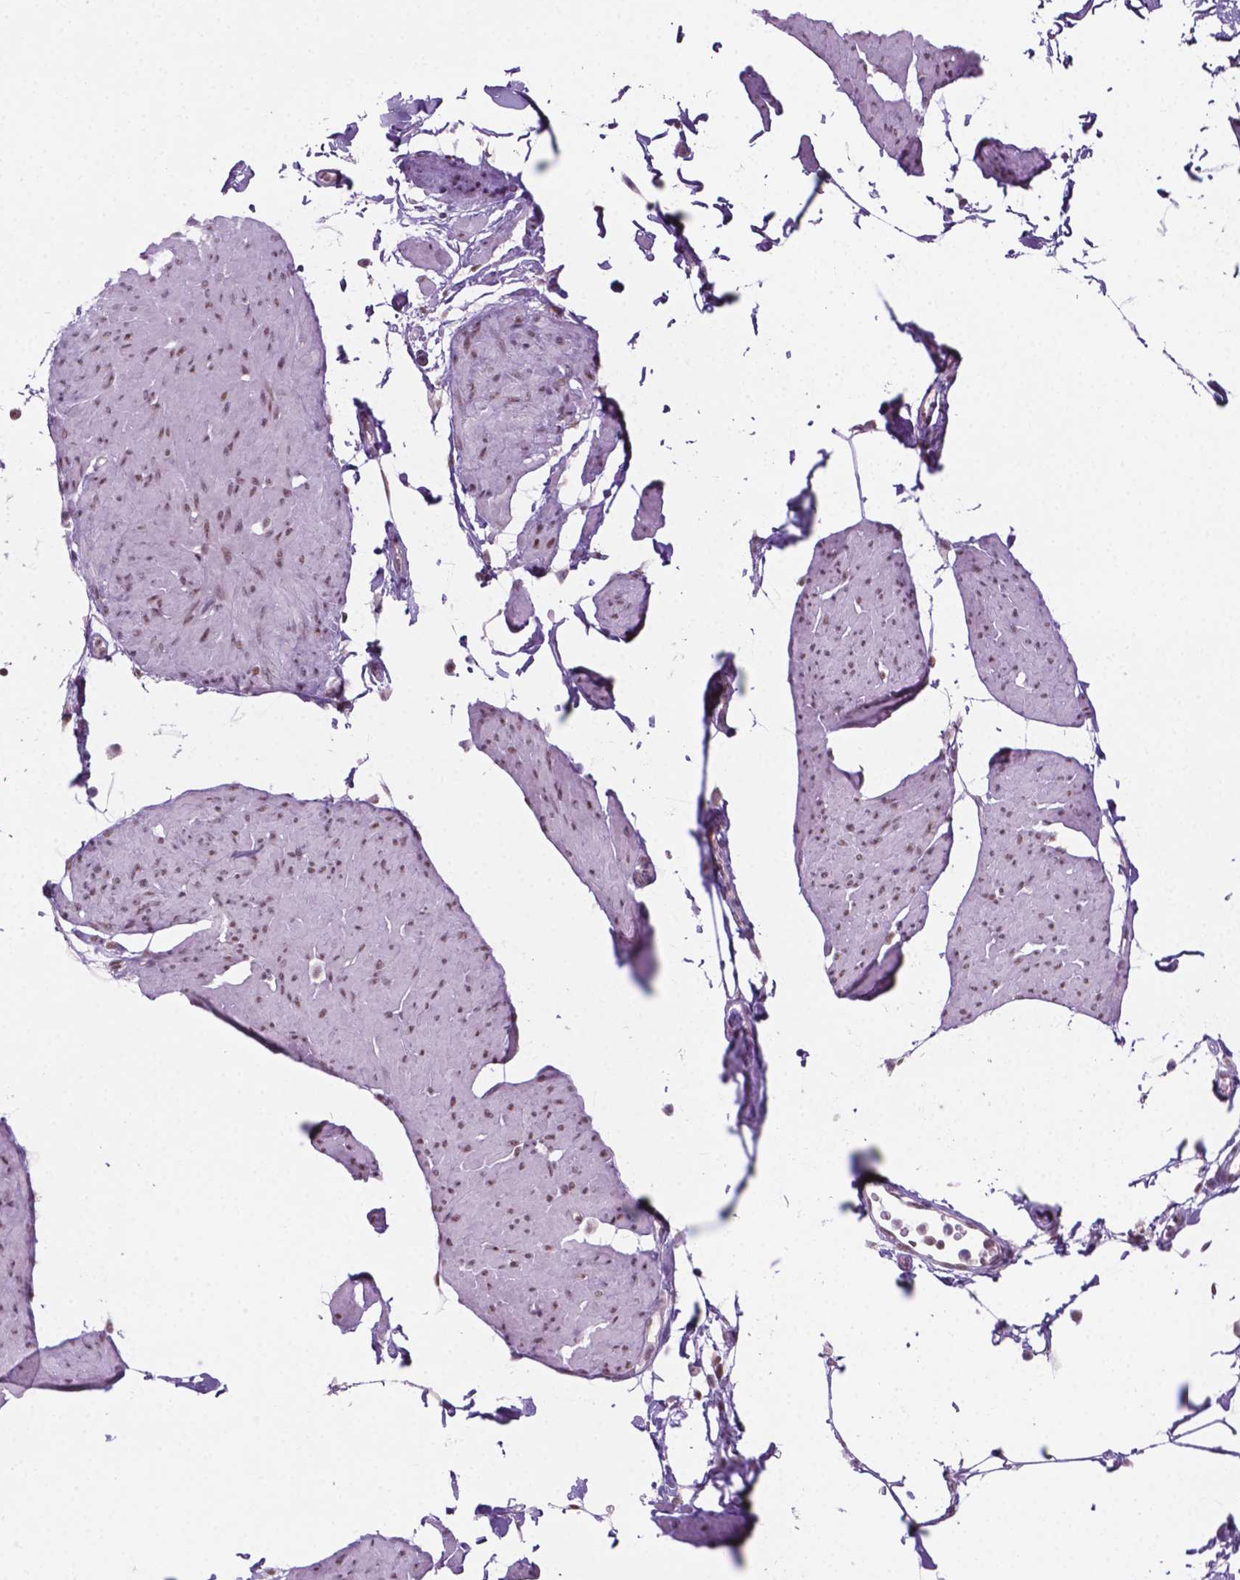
{"staining": {"intensity": "weak", "quantity": "25%-75%", "location": "nuclear"}, "tissue": "smooth muscle", "cell_type": "Smooth muscle cells", "image_type": "normal", "snomed": [{"axis": "morphology", "description": "Normal tissue, NOS"}, {"axis": "topography", "description": "Adipose tissue"}, {"axis": "topography", "description": "Smooth muscle"}, {"axis": "topography", "description": "Peripheral nerve tissue"}], "caption": "Immunohistochemistry (IHC) of benign smooth muscle demonstrates low levels of weak nuclear positivity in approximately 25%-75% of smooth muscle cells.", "gene": "PHAX", "patient": {"sex": "male", "age": 83}}